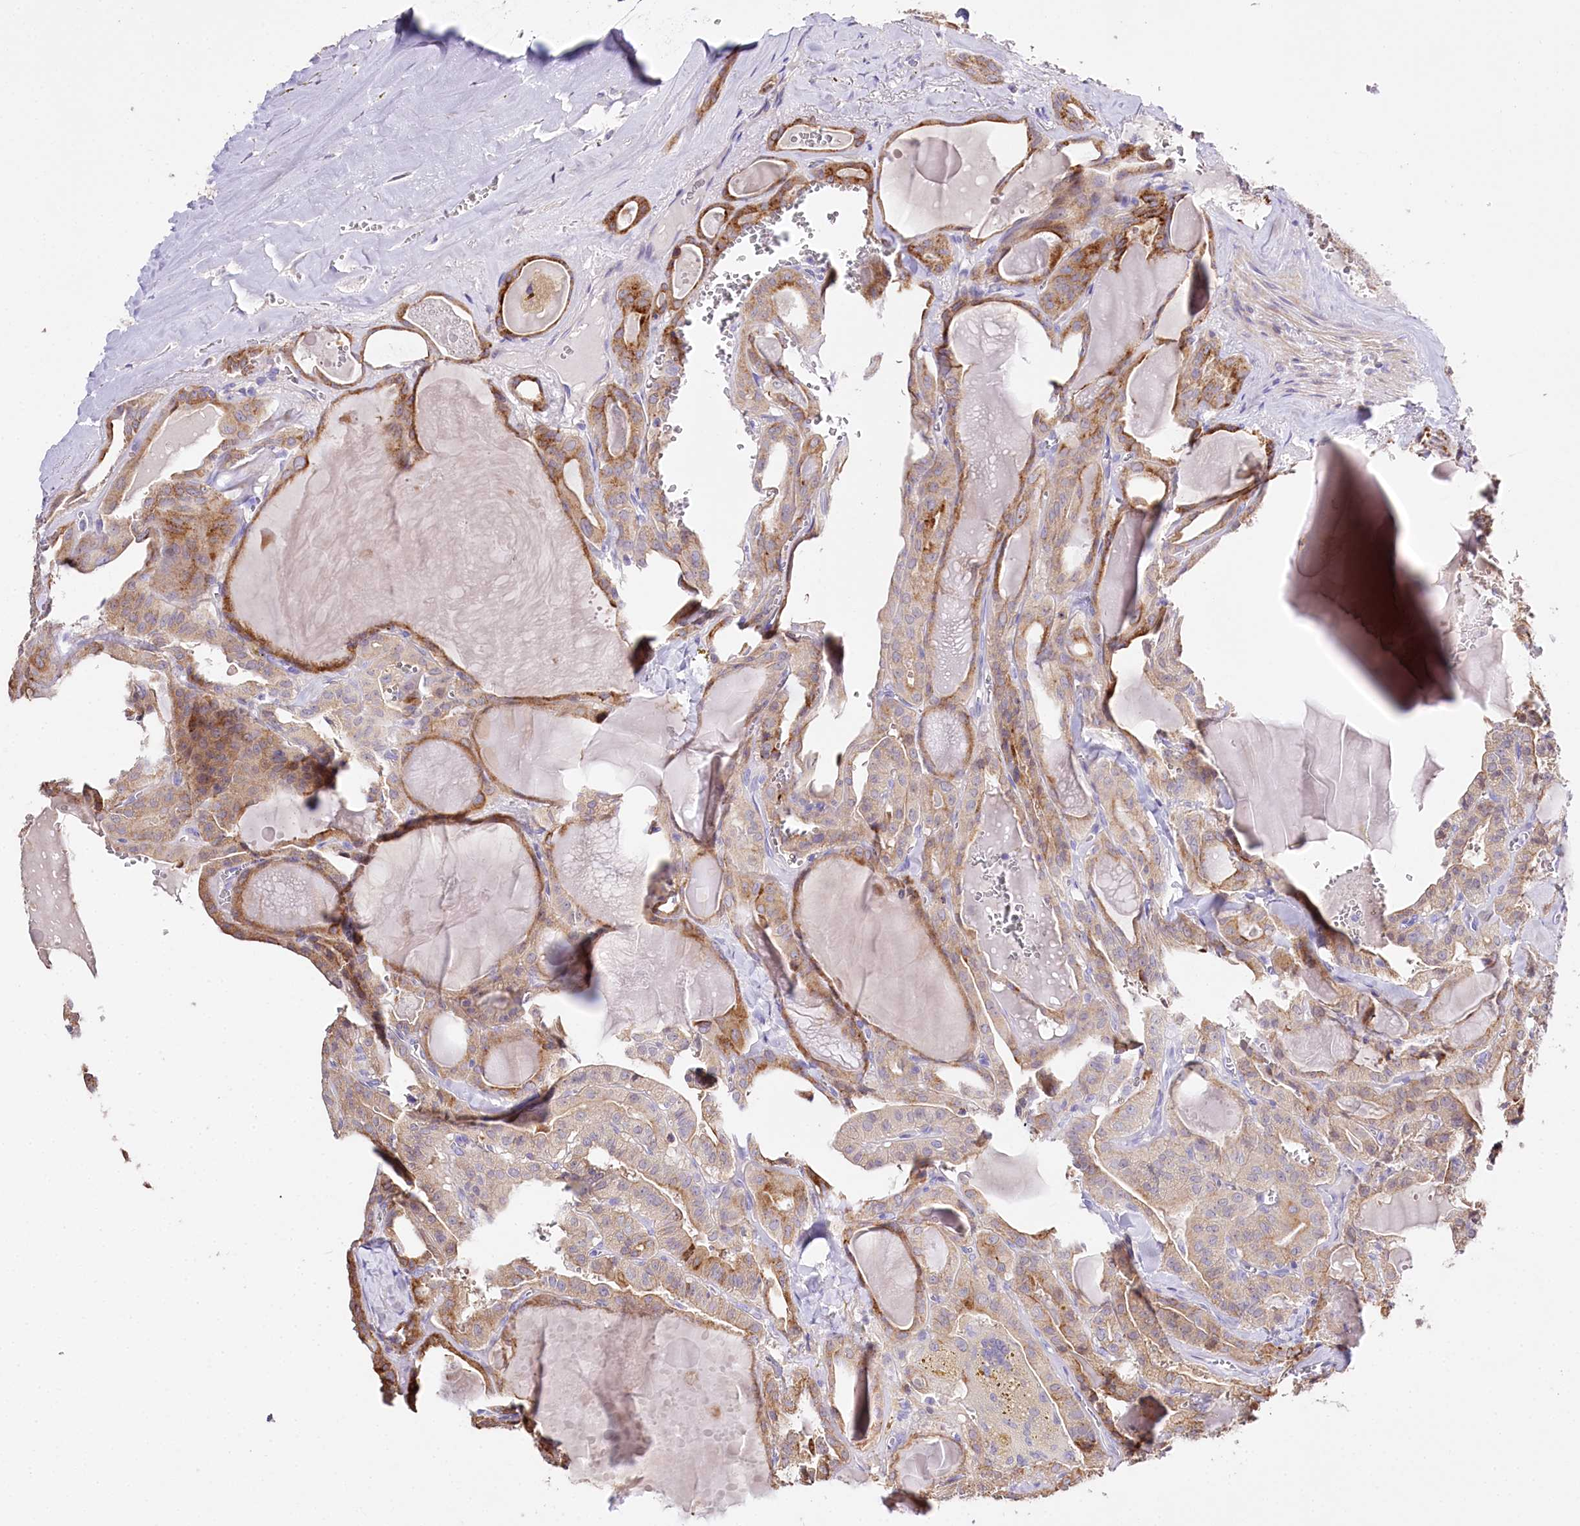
{"staining": {"intensity": "moderate", "quantity": ">75%", "location": "cytoplasmic/membranous"}, "tissue": "thyroid cancer", "cell_type": "Tumor cells", "image_type": "cancer", "snomed": [{"axis": "morphology", "description": "Papillary adenocarcinoma, NOS"}, {"axis": "topography", "description": "Thyroid gland"}], "caption": "The image shows staining of thyroid papillary adenocarcinoma, revealing moderate cytoplasmic/membranous protein staining (brown color) within tumor cells.", "gene": "PTER", "patient": {"sex": "male", "age": 52}}